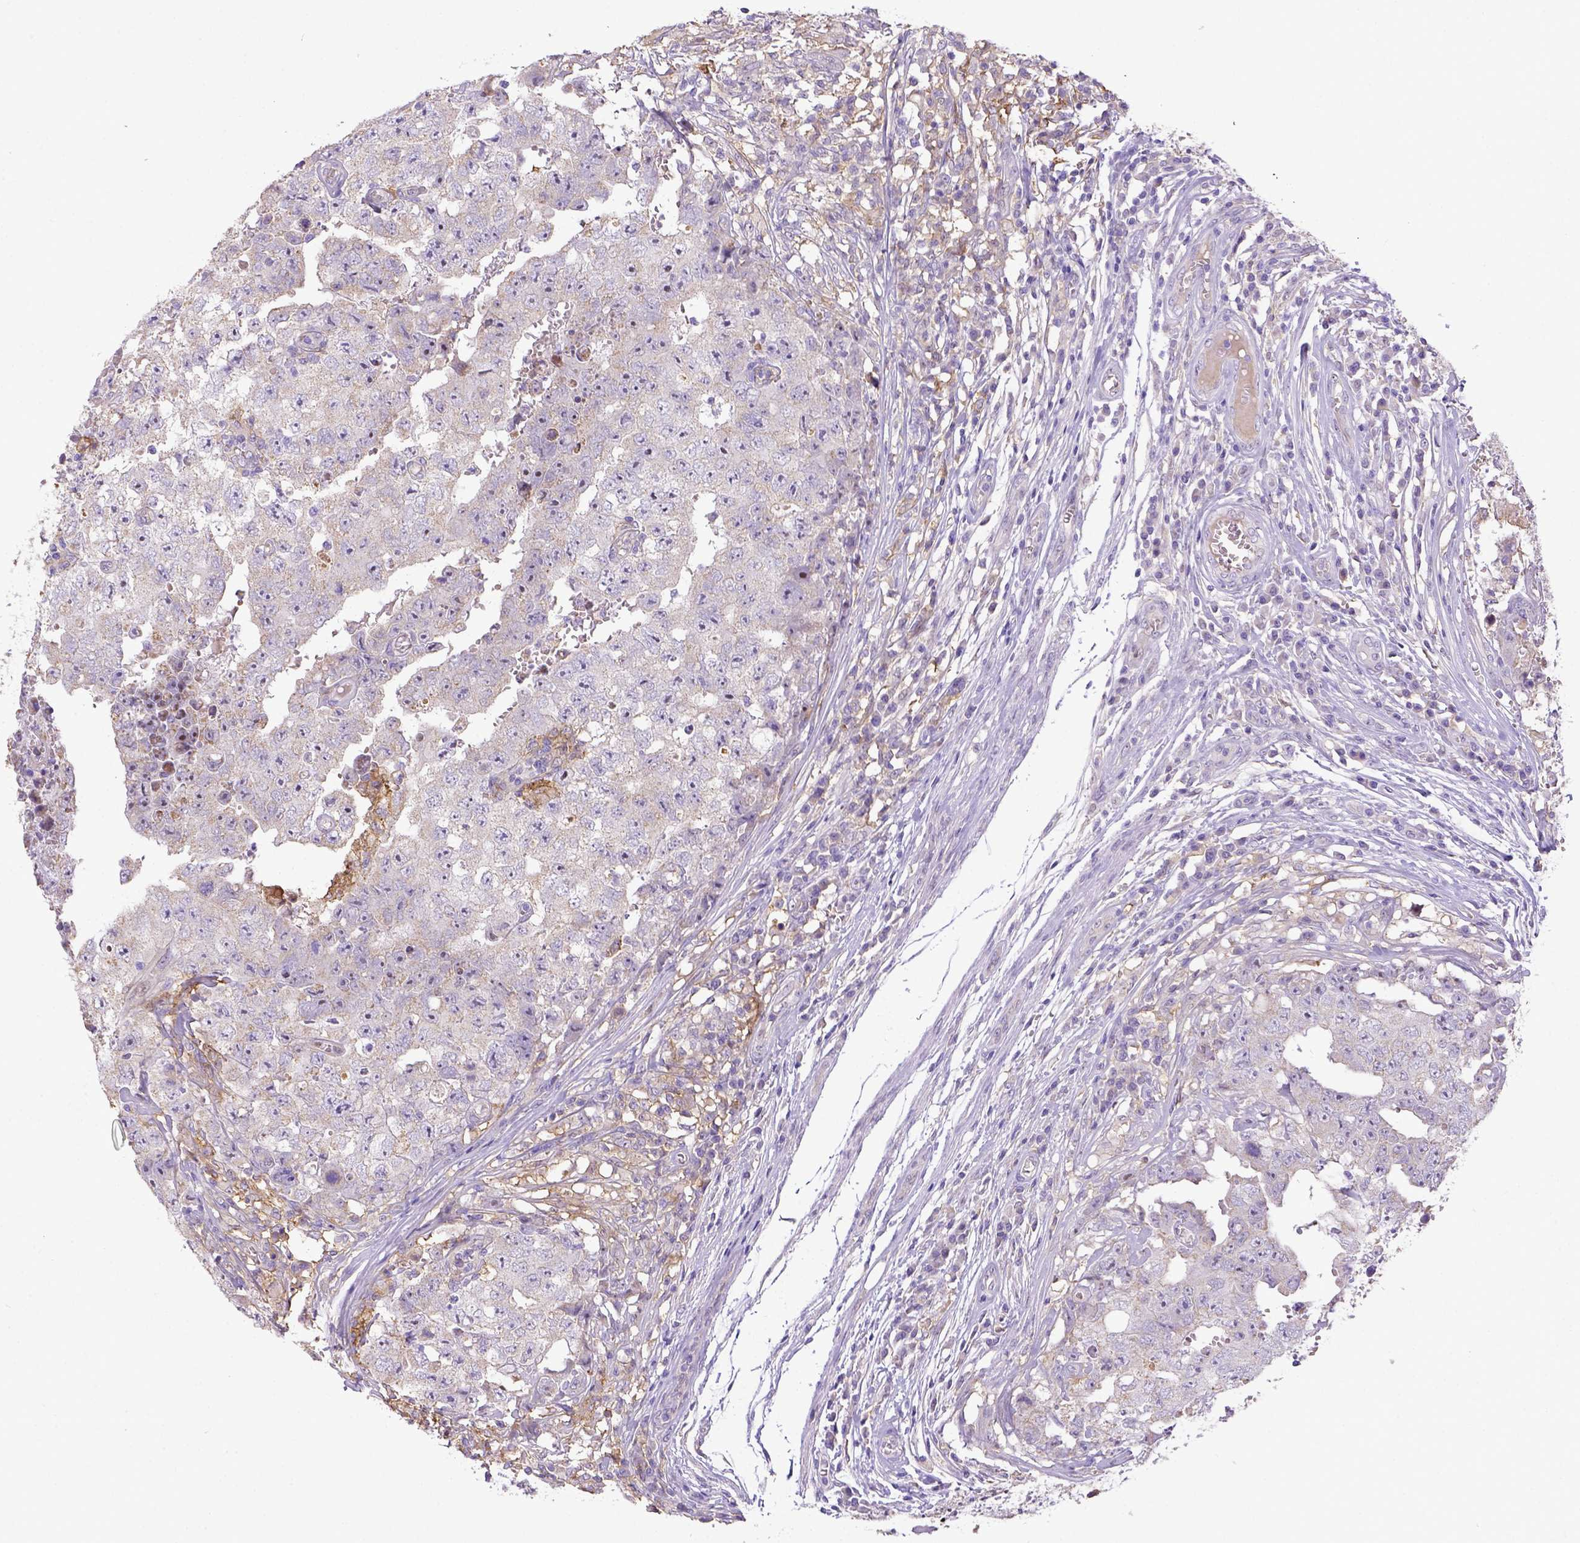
{"staining": {"intensity": "negative", "quantity": "none", "location": "none"}, "tissue": "testis cancer", "cell_type": "Tumor cells", "image_type": "cancer", "snomed": [{"axis": "morphology", "description": "Carcinoma, Embryonal, NOS"}, {"axis": "topography", "description": "Testis"}], "caption": "The immunohistochemistry (IHC) micrograph has no significant expression in tumor cells of testis cancer (embryonal carcinoma) tissue.", "gene": "CD40", "patient": {"sex": "male", "age": 36}}